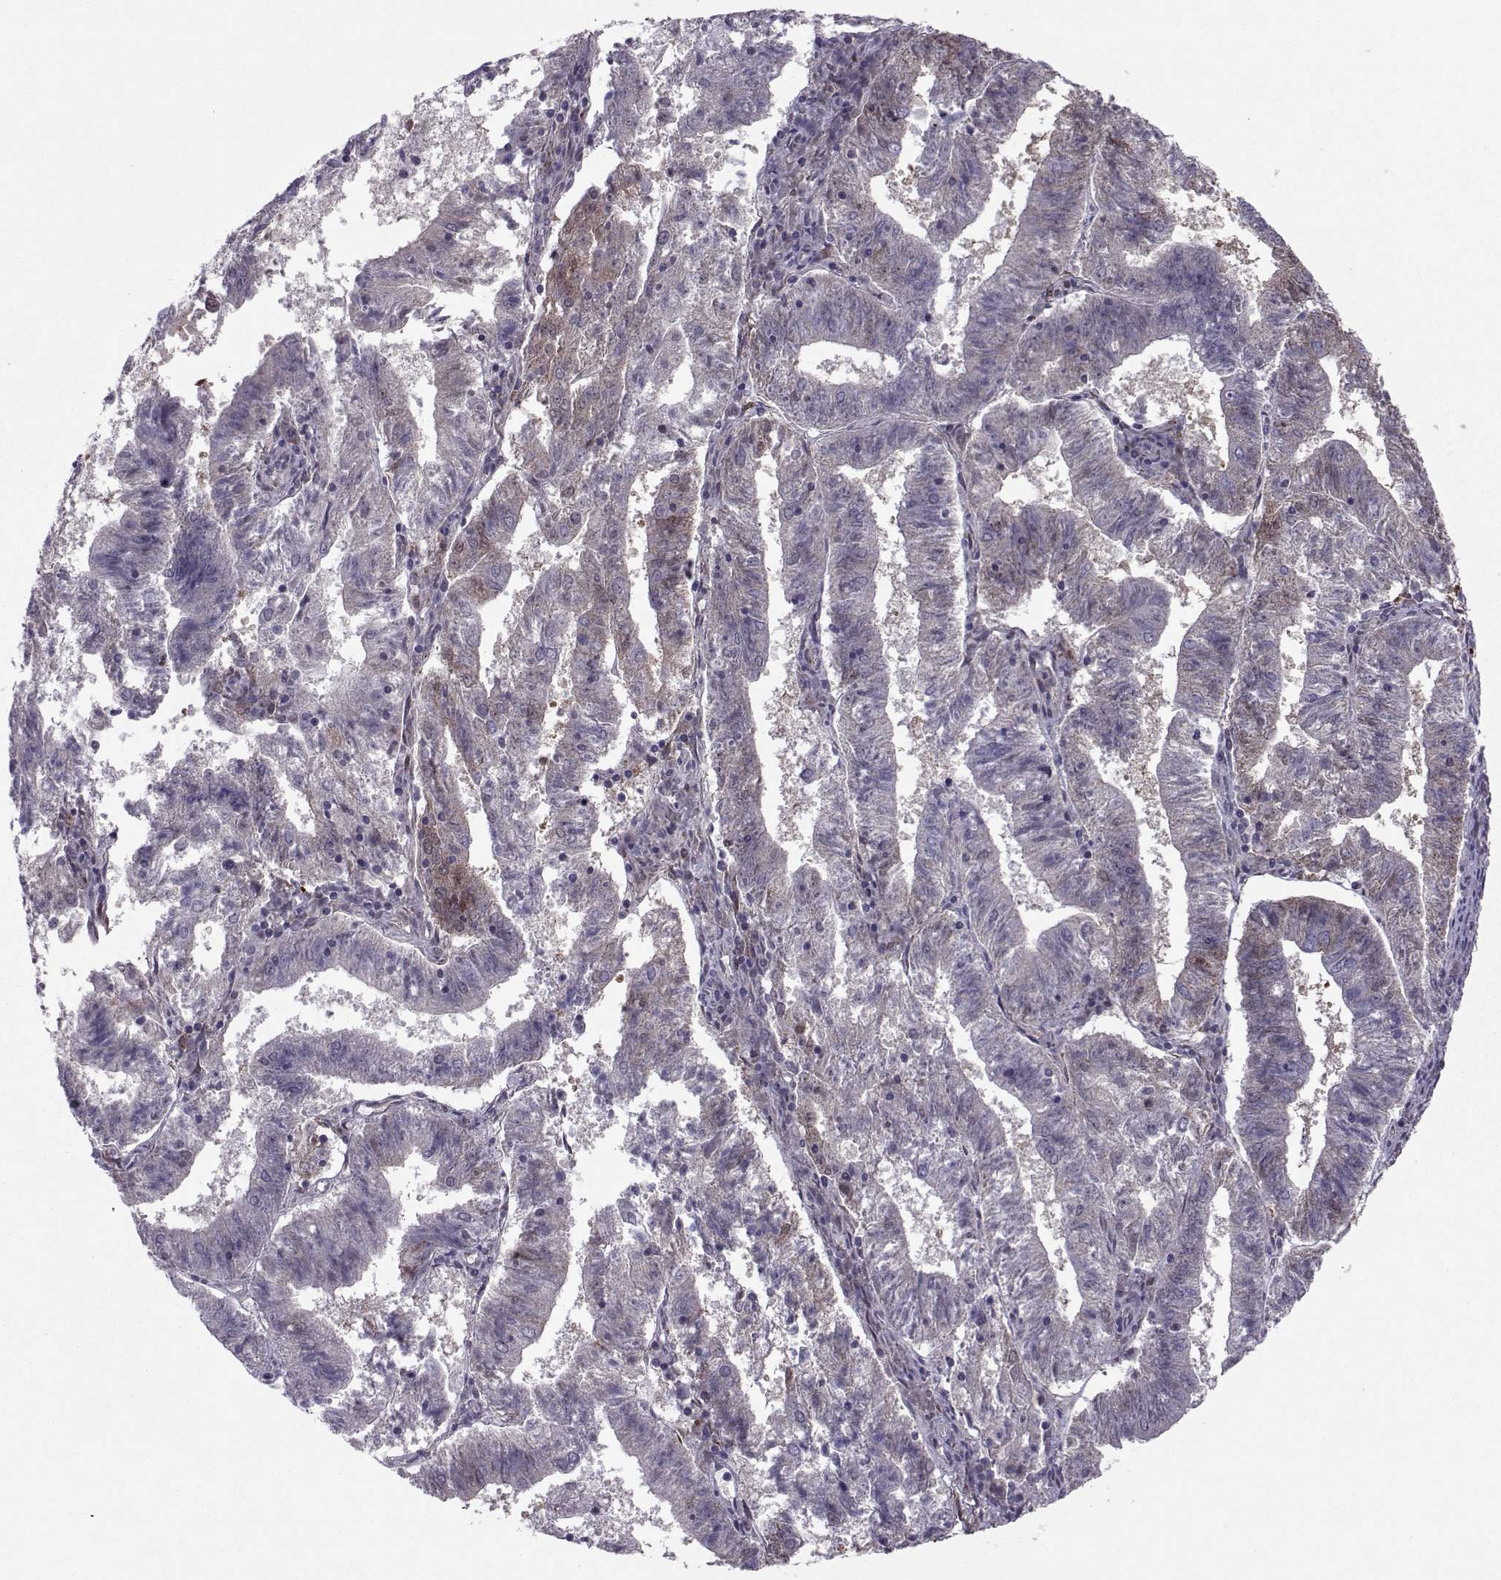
{"staining": {"intensity": "weak", "quantity": "25%-75%", "location": "cytoplasmic/membranous"}, "tissue": "endometrial cancer", "cell_type": "Tumor cells", "image_type": "cancer", "snomed": [{"axis": "morphology", "description": "Adenocarcinoma, NOS"}, {"axis": "topography", "description": "Endometrium"}], "caption": "The image reveals a brown stain indicating the presence of a protein in the cytoplasmic/membranous of tumor cells in endometrial cancer.", "gene": "CDK4", "patient": {"sex": "female", "age": 82}}